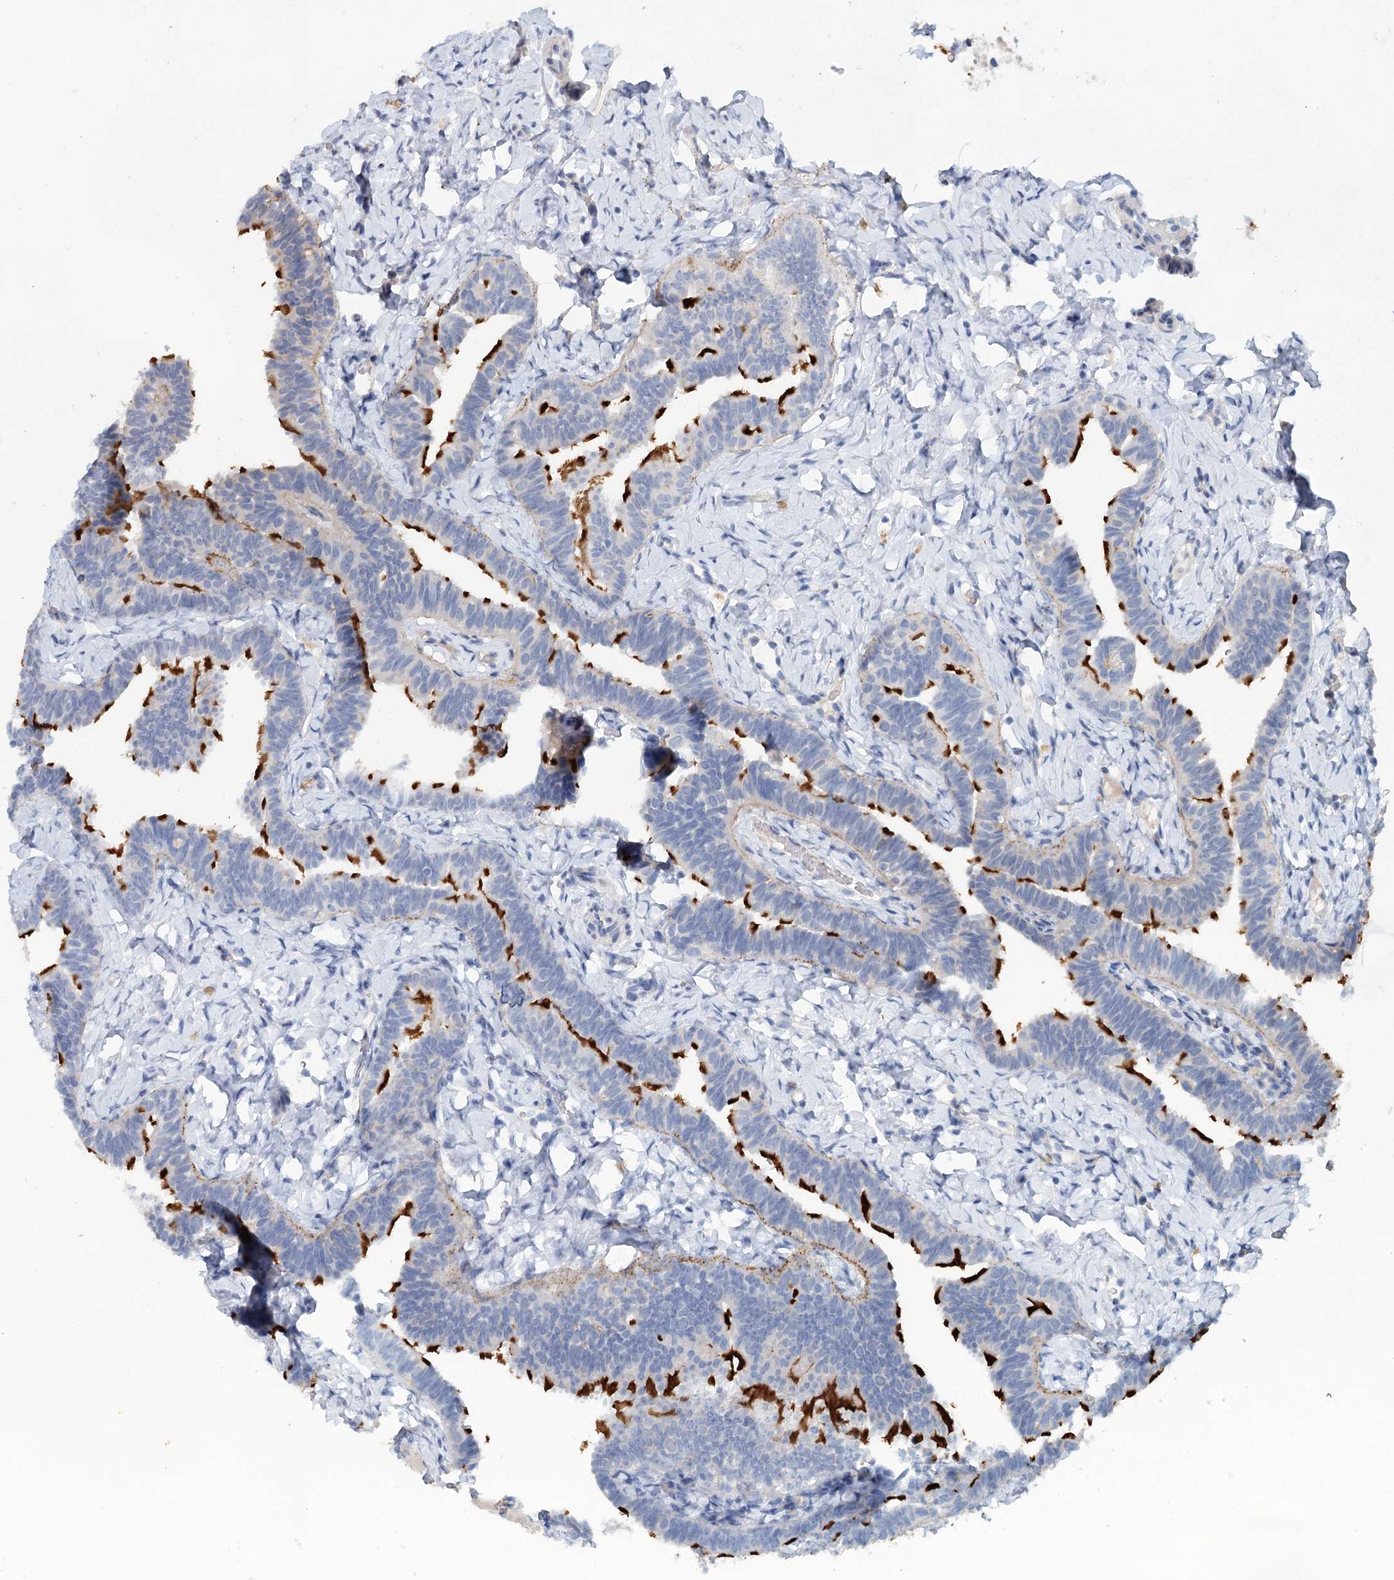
{"staining": {"intensity": "strong", "quantity": "25%-75%", "location": "cytoplasmic/membranous"}, "tissue": "fallopian tube", "cell_type": "Glandular cells", "image_type": "normal", "snomed": [{"axis": "morphology", "description": "Normal tissue, NOS"}, {"axis": "topography", "description": "Fallopian tube"}], "caption": "Protein expression analysis of normal human fallopian tube reveals strong cytoplasmic/membranous expression in approximately 25%-75% of glandular cells. The protein of interest is shown in brown color, while the nuclei are stained blue.", "gene": "SLC19A3", "patient": {"sex": "female", "age": 65}}